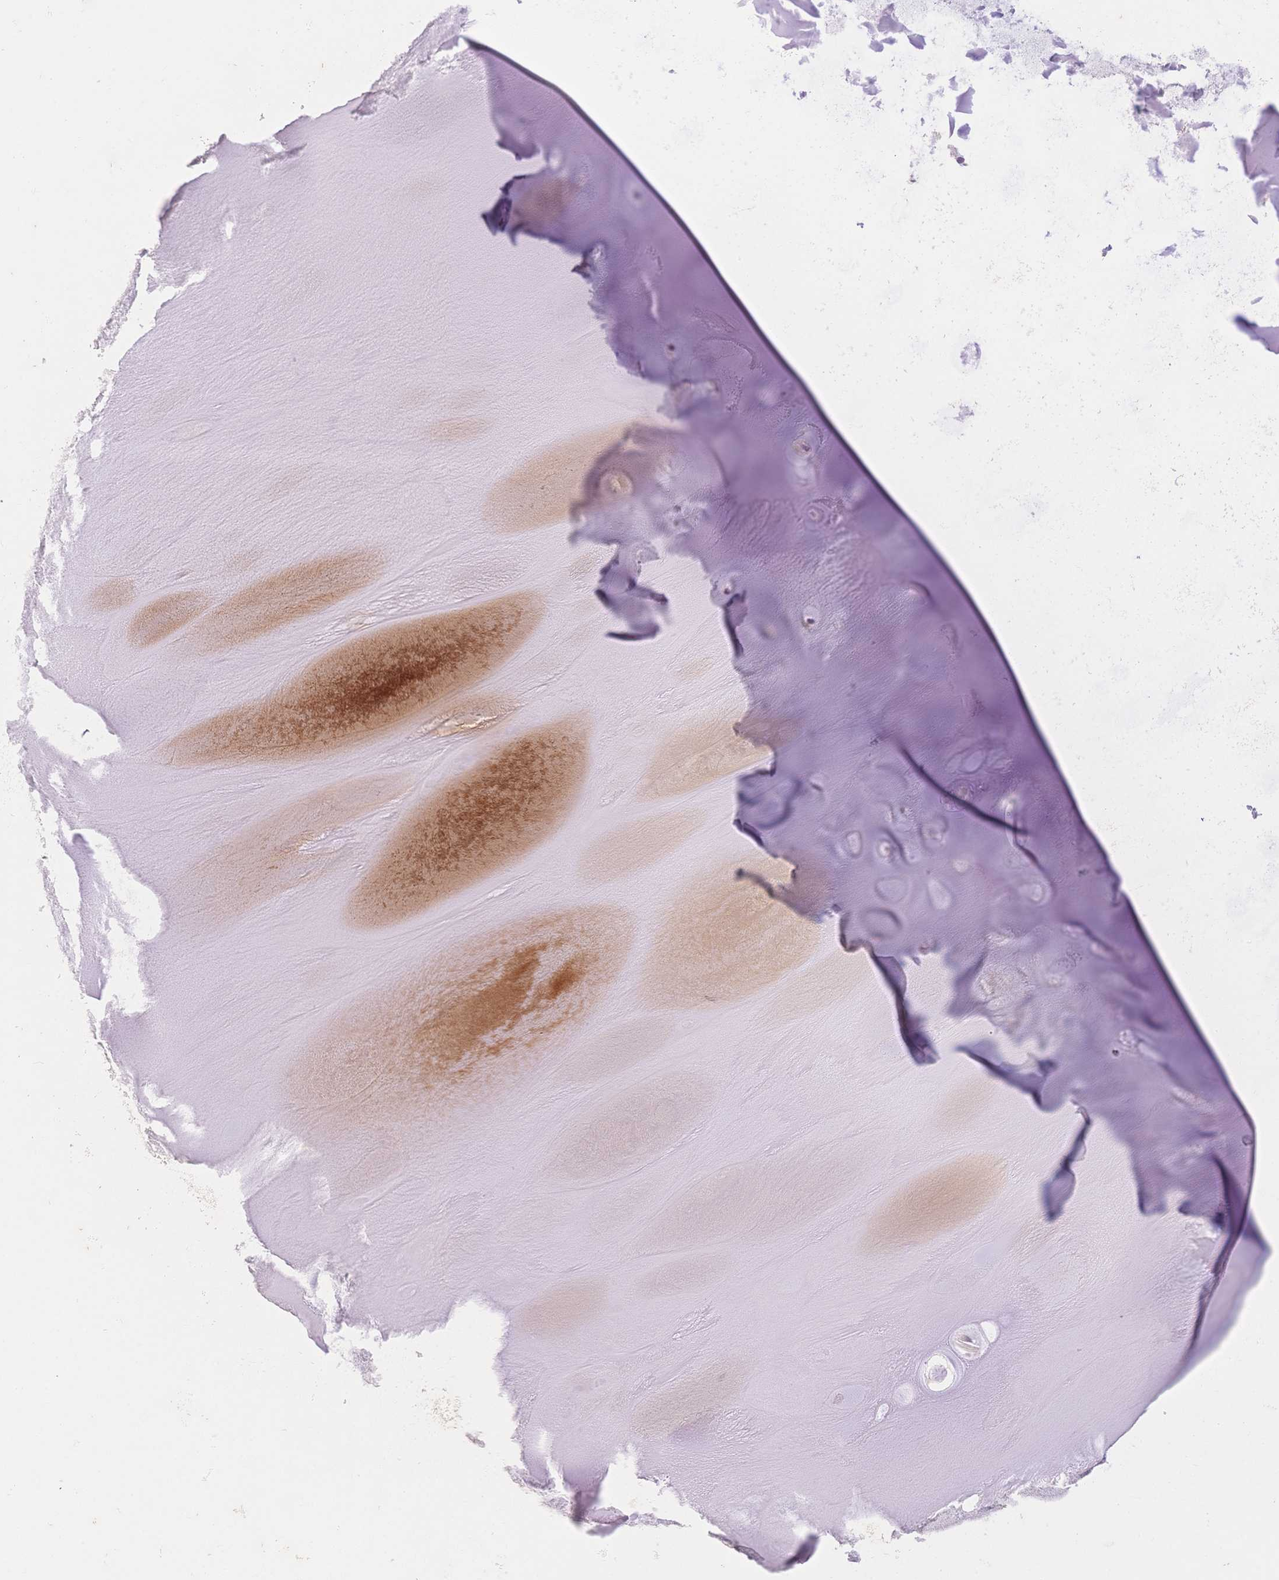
{"staining": {"intensity": "negative", "quantity": "none", "location": "none"}, "tissue": "adipose tissue", "cell_type": "Adipocytes", "image_type": "normal", "snomed": [{"axis": "morphology", "description": "Normal tissue, NOS"}, {"axis": "morphology", "description": "Squamous cell carcinoma, NOS"}, {"axis": "topography", "description": "Cartilage tissue"}, {"axis": "topography", "description": "Bronchus"}, {"axis": "topography", "description": "Lung"}], "caption": "Immunohistochemical staining of unremarkable human adipose tissue demonstrates no significant expression in adipocytes.", "gene": "SUV39H2", "patient": {"sex": "male", "age": 66}}